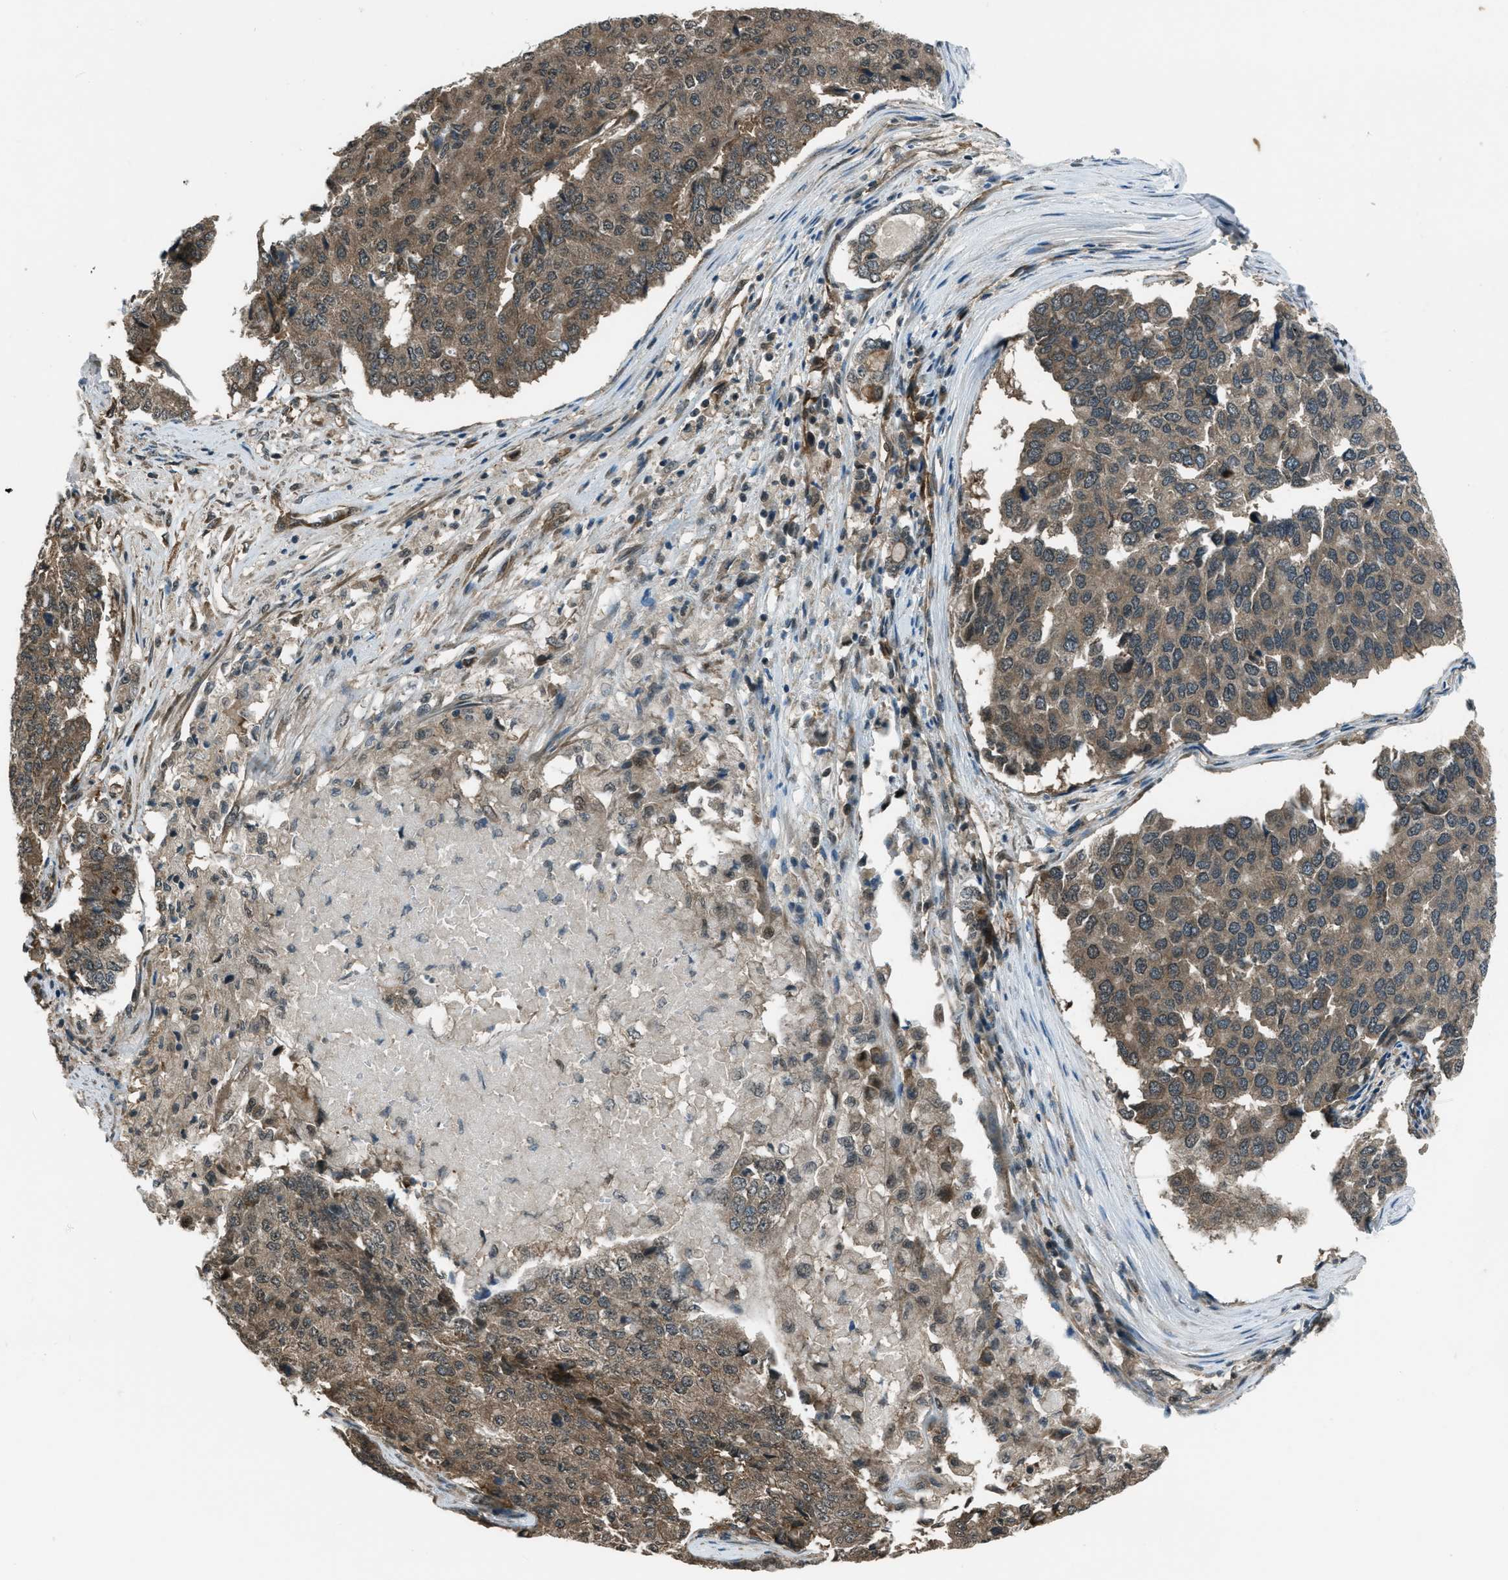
{"staining": {"intensity": "moderate", "quantity": ">75%", "location": "cytoplasmic/membranous"}, "tissue": "pancreatic cancer", "cell_type": "Tumor cells", "image_type": "cancer", "snomed": [{"axis": "morphology", "description": "Adenocarcinoma, NOS"}, {"axis": "topography", "description": "Pancreas"}], "caption": "The immunohistochemical stain labels moderate cytoplasmic/membranous staining in tumor cells of pancreatic adenocarcinoma tissue. Nuclei are stained in blue.", "gene": "ASAP2", "patient": {"sex": "male", "age": 50}}